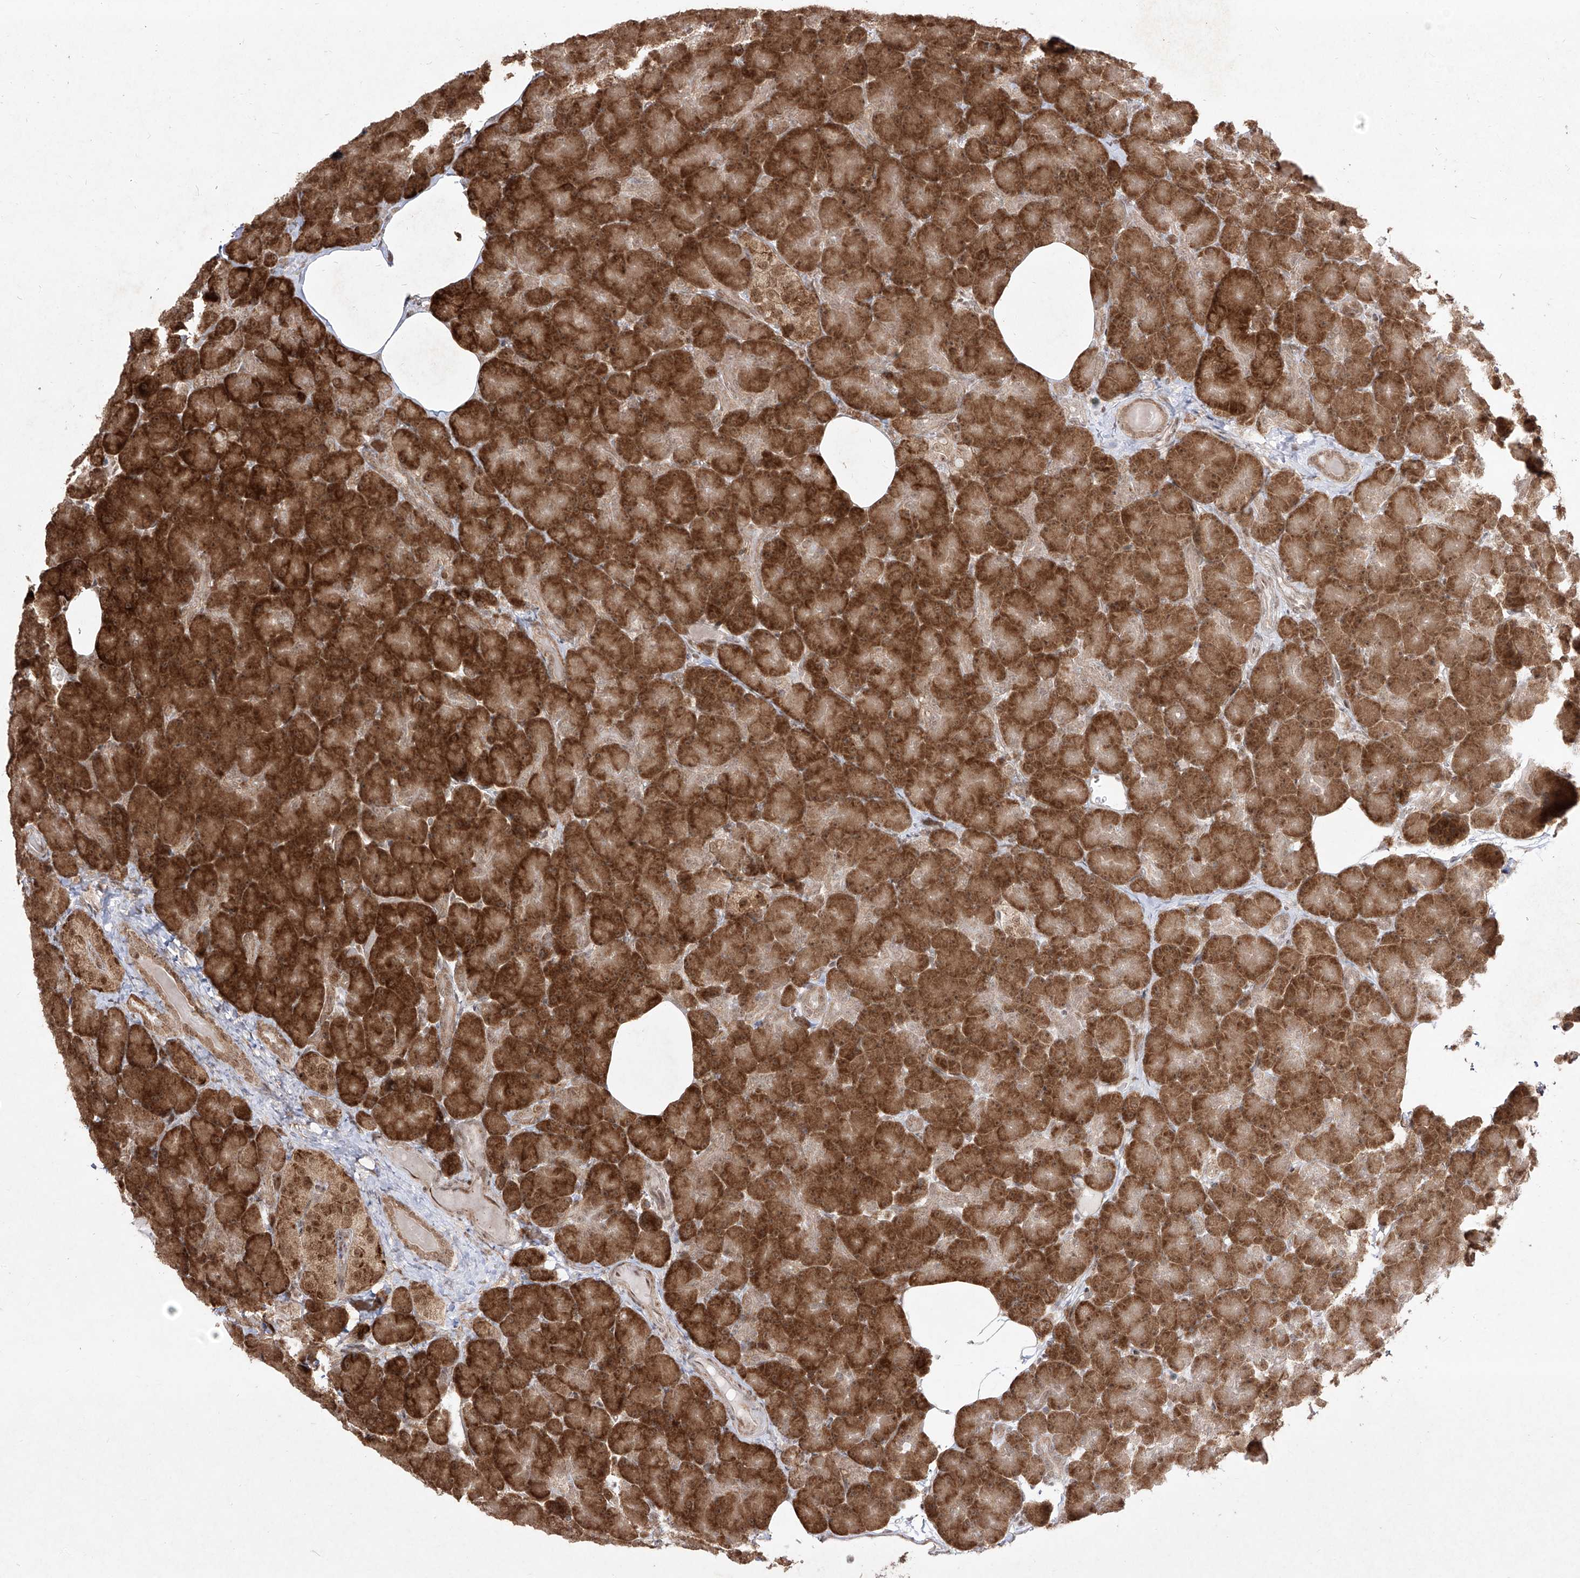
{"staining": {"intensity": "strong", "quantity": ">75%", "location": "cytoplasmic/membranous,nuclear"}, "tissue": "pancreas", "cell_type": "Exocrine glandular cells", "image_type": "normal", "snomed": [{"axis": "morphology", "description": "Normal tissue, NOS"}, {"axis": "topography", "description": "Pancreas"}], "caption": "Normal pancreas was stained to show a protein in brown. There is high levels of strong cytoplasmic/membranous,nuclear positivity in about >75% of exocrine glandular cells.", "gene": "SNRNP27", "patient": {"sex": "female", "age": 43}}